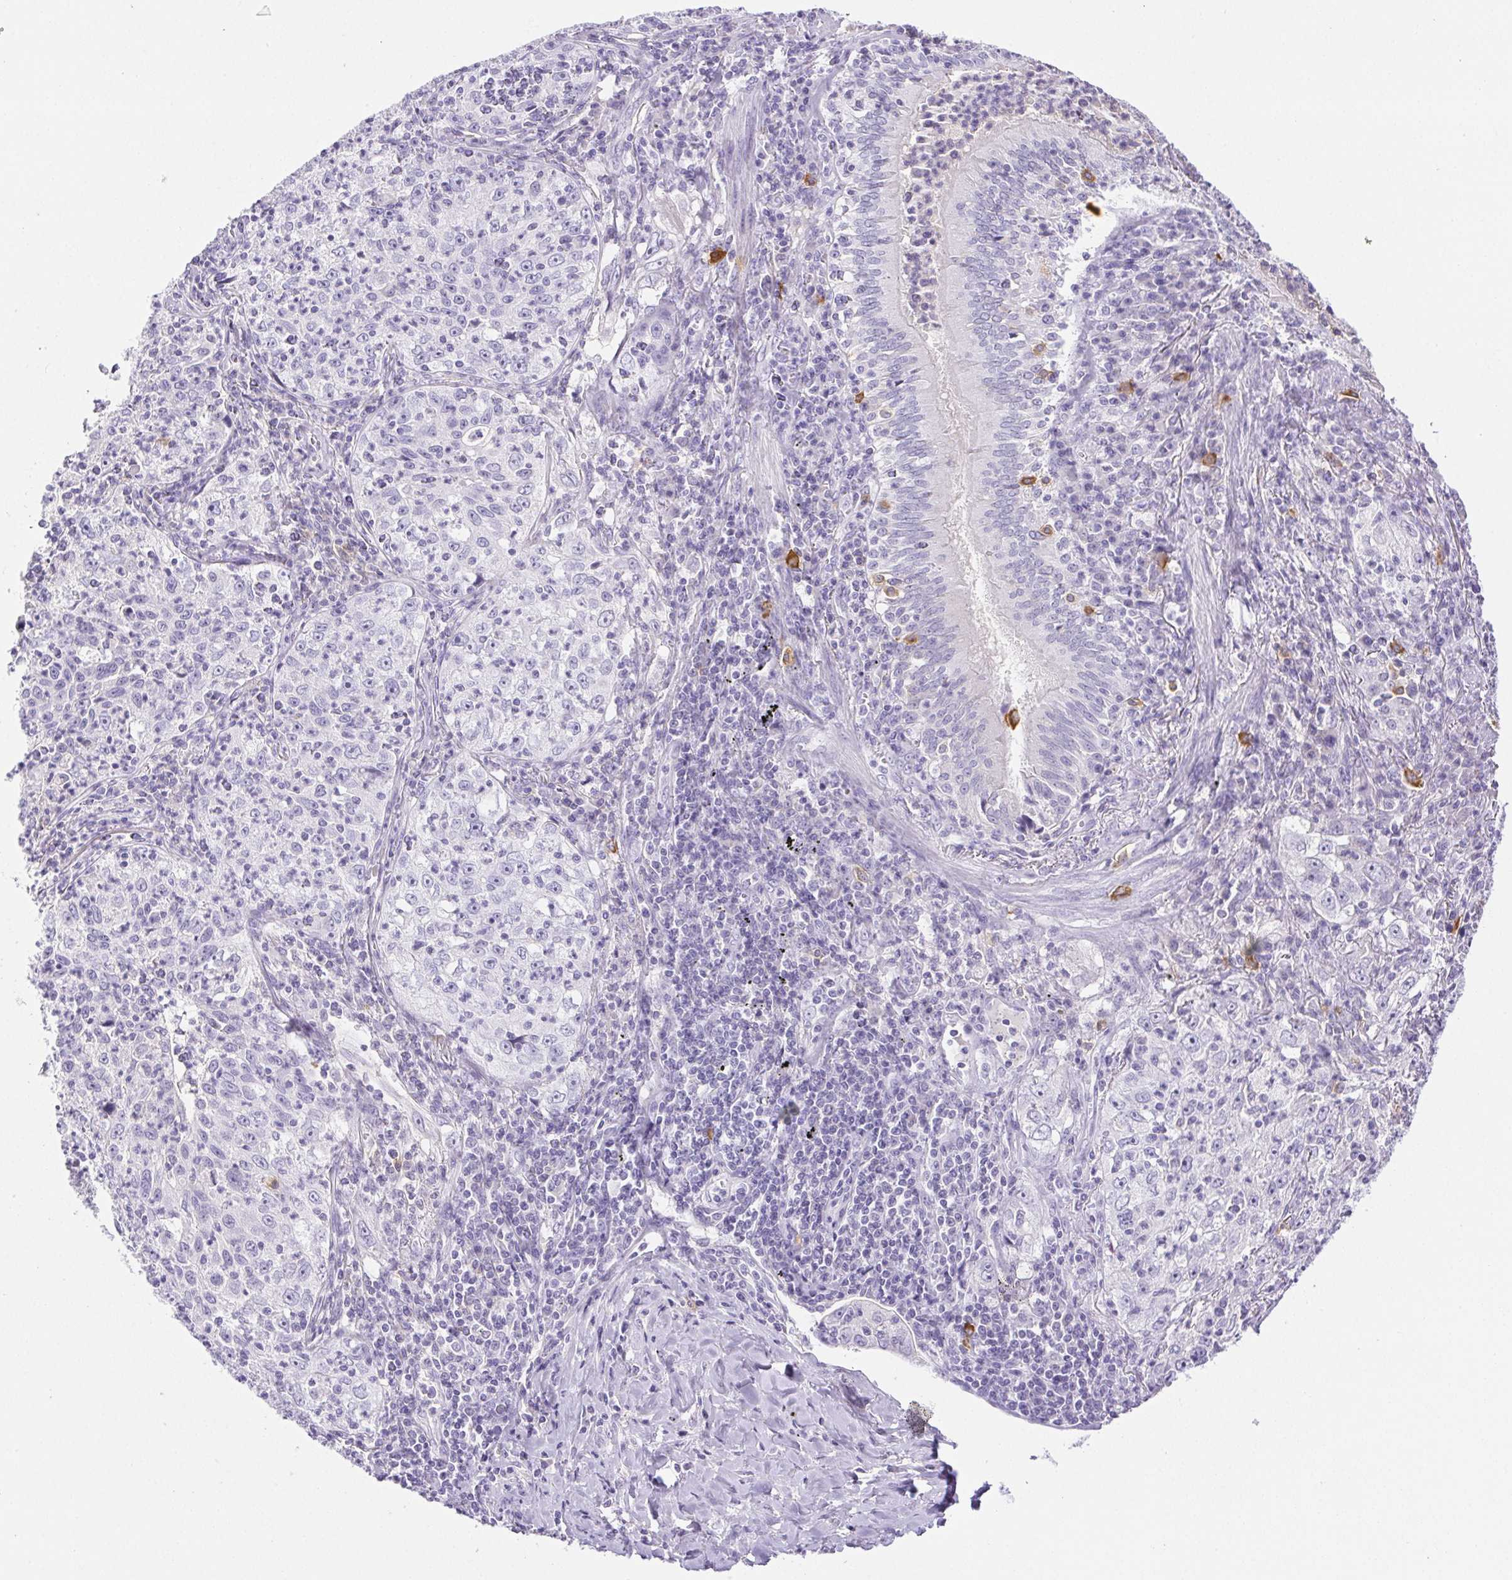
{"staining": {"intensity": "negative", "quantity": "none", "location": "none"}, "tissue": "lung cancer", "cell_type": "Tumor cells", "image_type": "cancer", "snomed": [{"axis": "morphology", "description": "Squamous cell carcinoma, NOS"}, {"axis": "topography", "description": "Lung"}], "caption": "Squamous cell carcinoma (lung) was stained to show a protein in brown. There is no significant positivity in tumor cells.", "gene": "PAPPA2", "patient": {"sex": "male", "age": 71}}